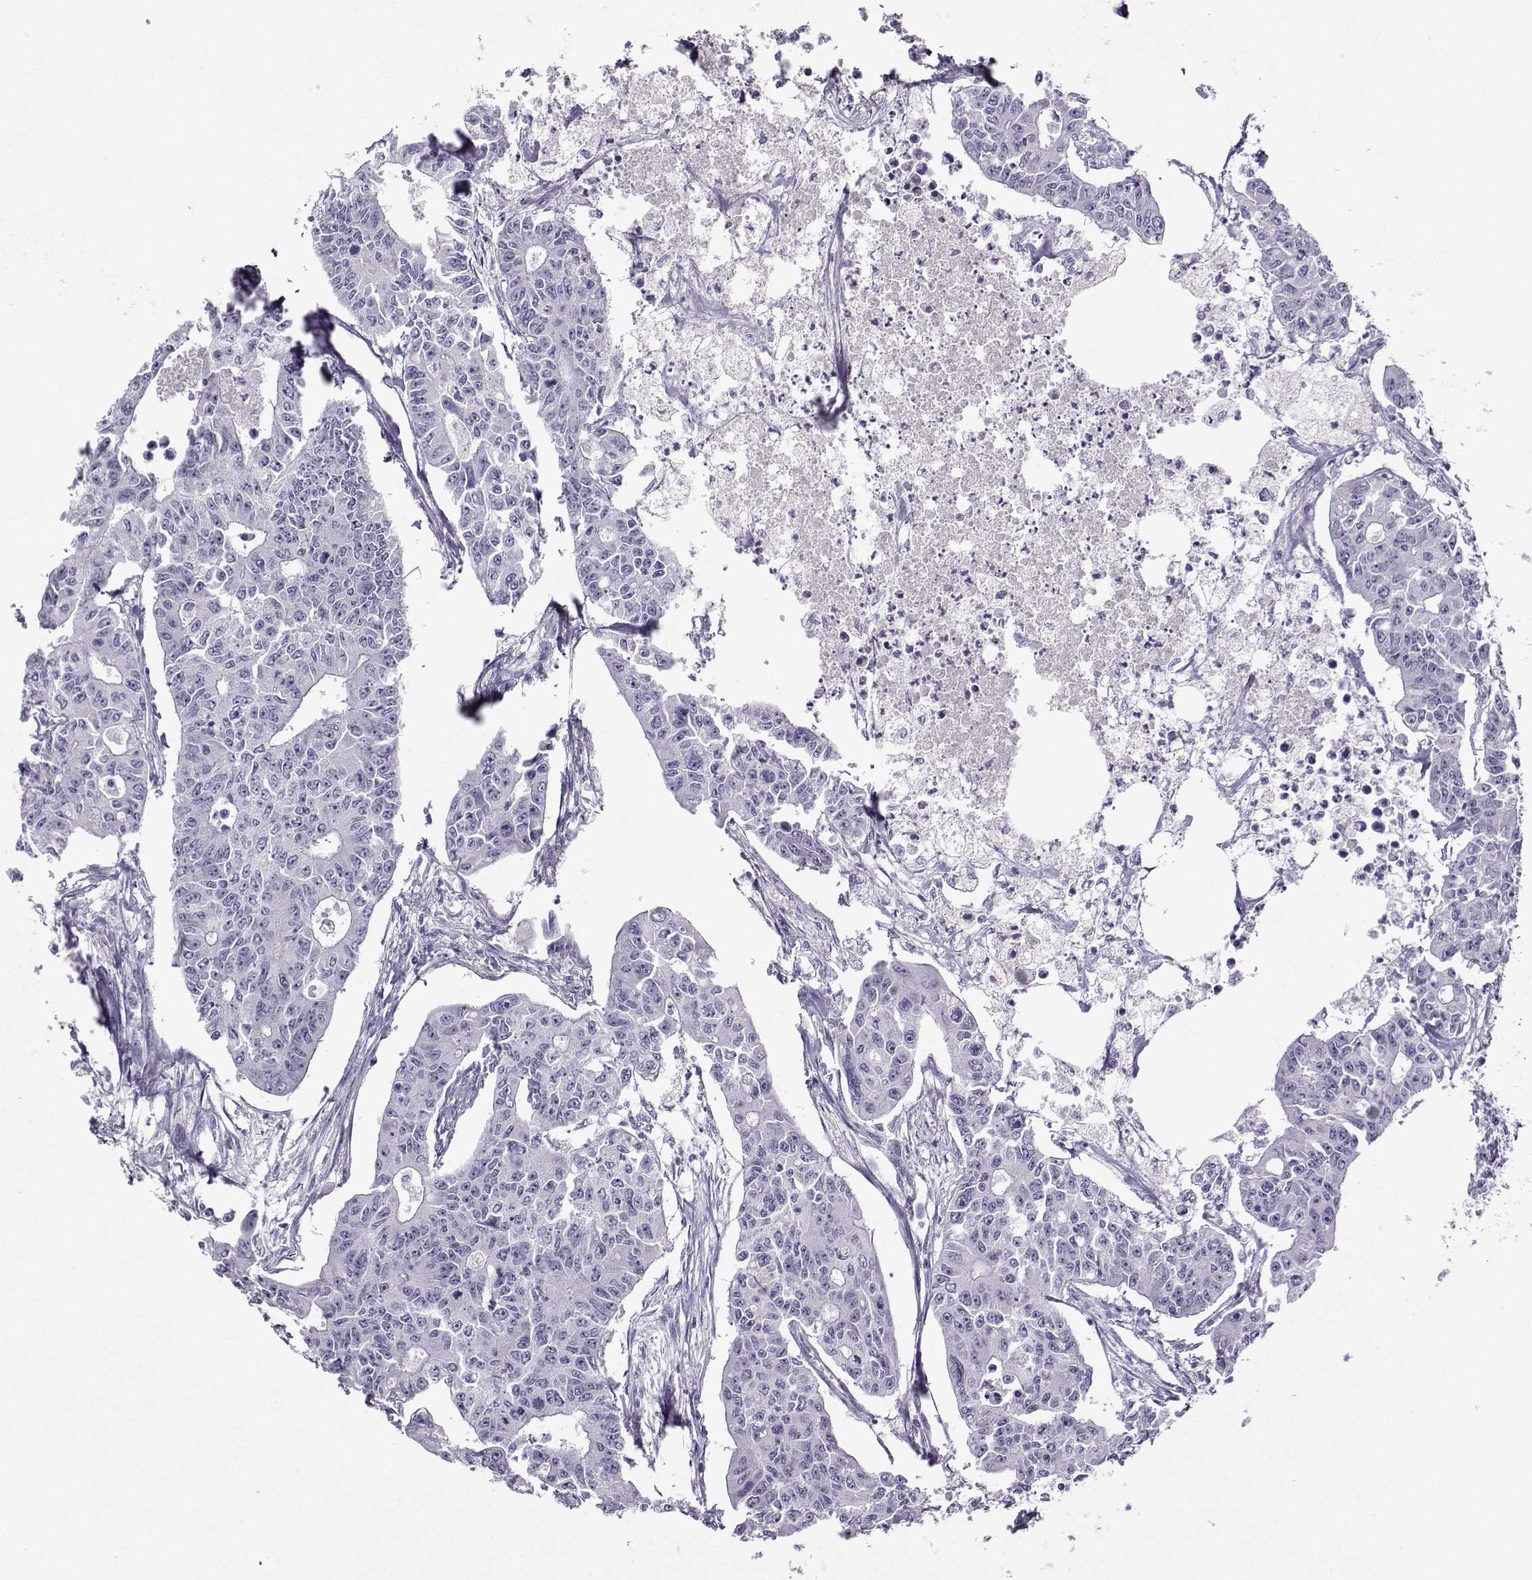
{"staining": {"intensity": "negative", "quantity": "none", "location": "none"}, "tissue": "colorectal cancer", "cell_type": "Tumor cells", "image_type": "cancer", "snomed": [{"axis": "morphology", "description": "Adenocarcinoma, NOS"}, {"axis": "topography", "description": "Colon"}], "caption": "This is an IHC photomicrograph of human colorectal adenocarcinoma. There is no staining in tumor cells.", "gene": "ARMC2", "patient": {"sex": "male", "age": 70}}